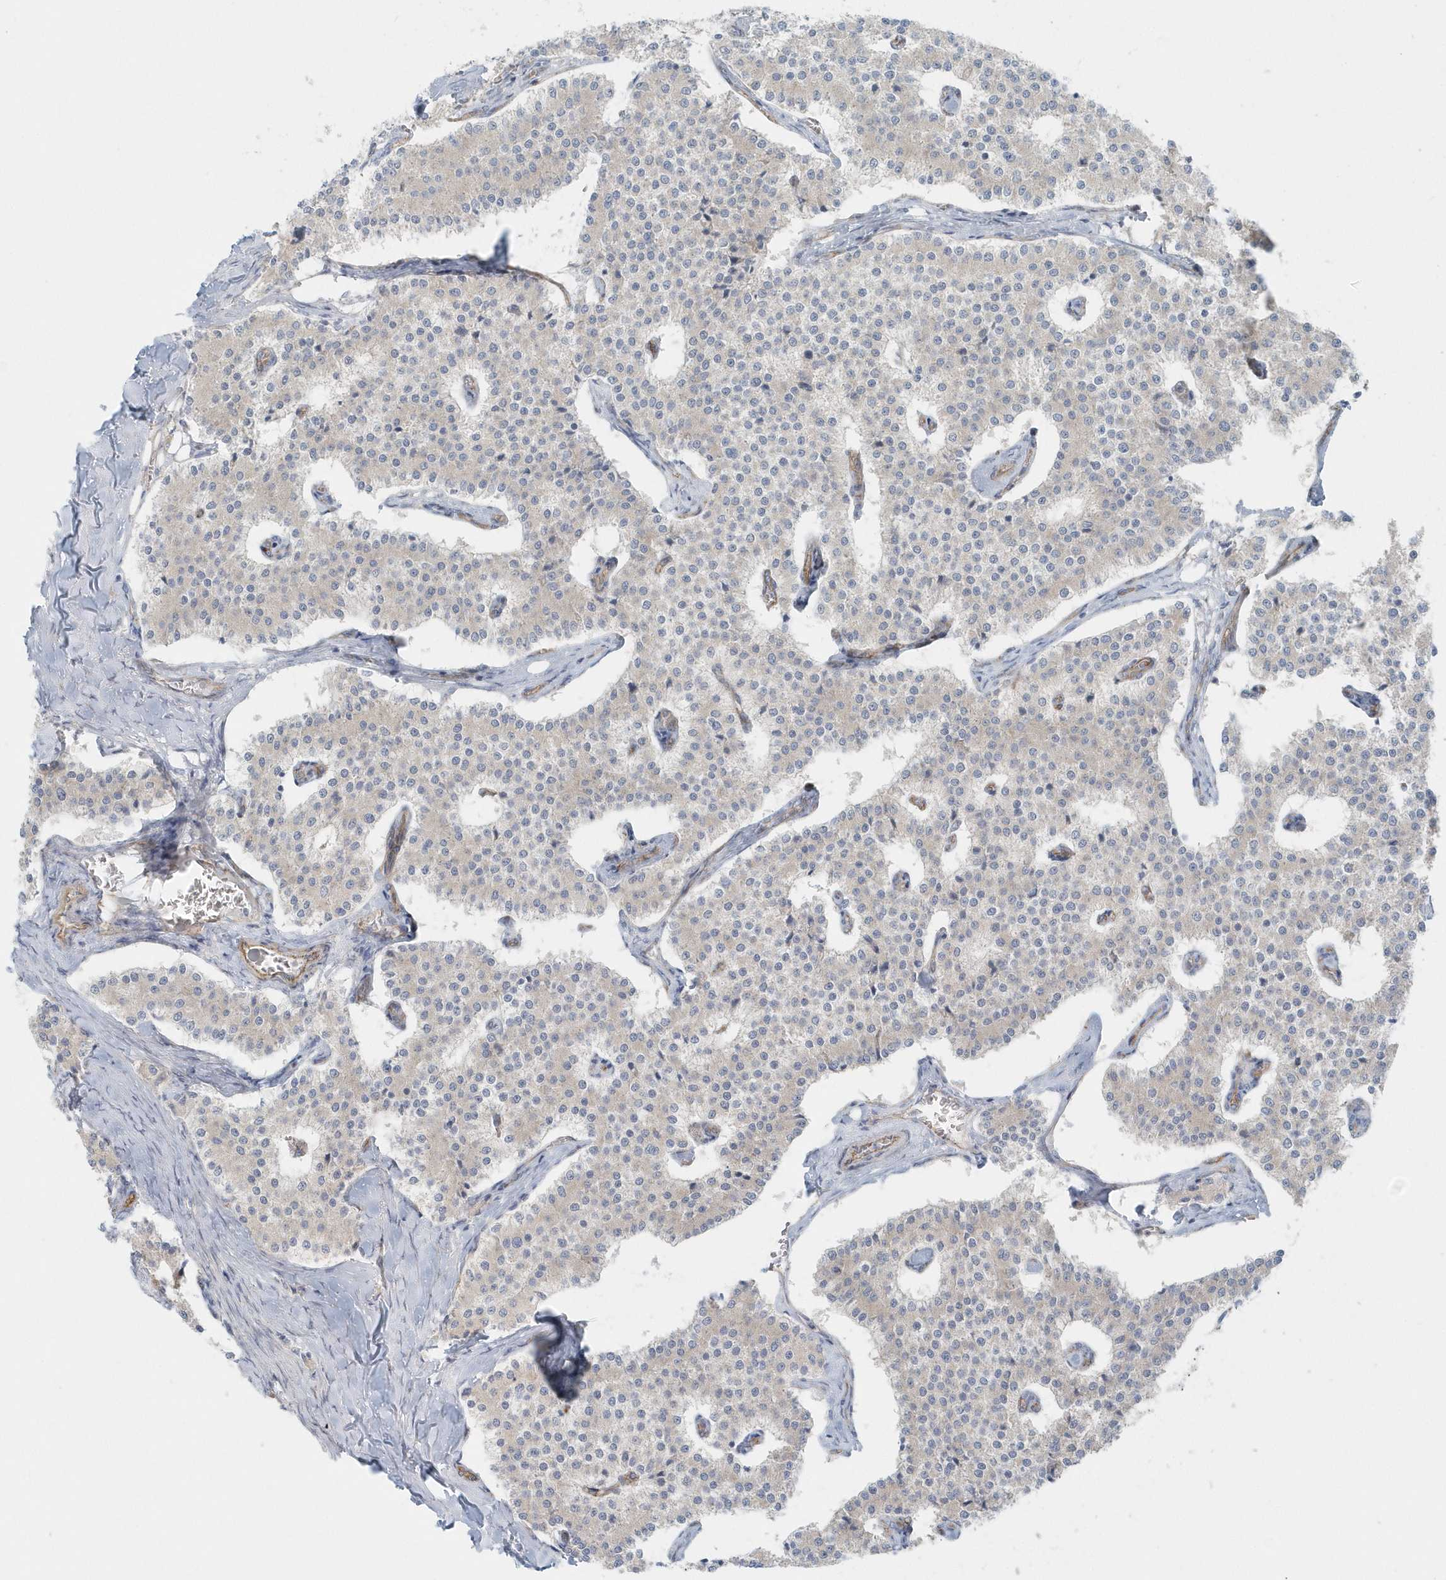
{"staining": {"intensity": "negative", "quantity": "none", "location": "none"}, "tissue": "carcinoid", "cell_type": "Tumor cells", "image_type": "cancer", "snomed": [{"axis": "morphology", "description": "Carcinoid, malignant, NOS"}, {"axis": "topography", "description": "Colon"}], "caption": "Immunohistochemistry of carcinoid reveals no staining in tumor cells.", "gene": "GPR152", "patient": {"sex": "female", "age": 52}}